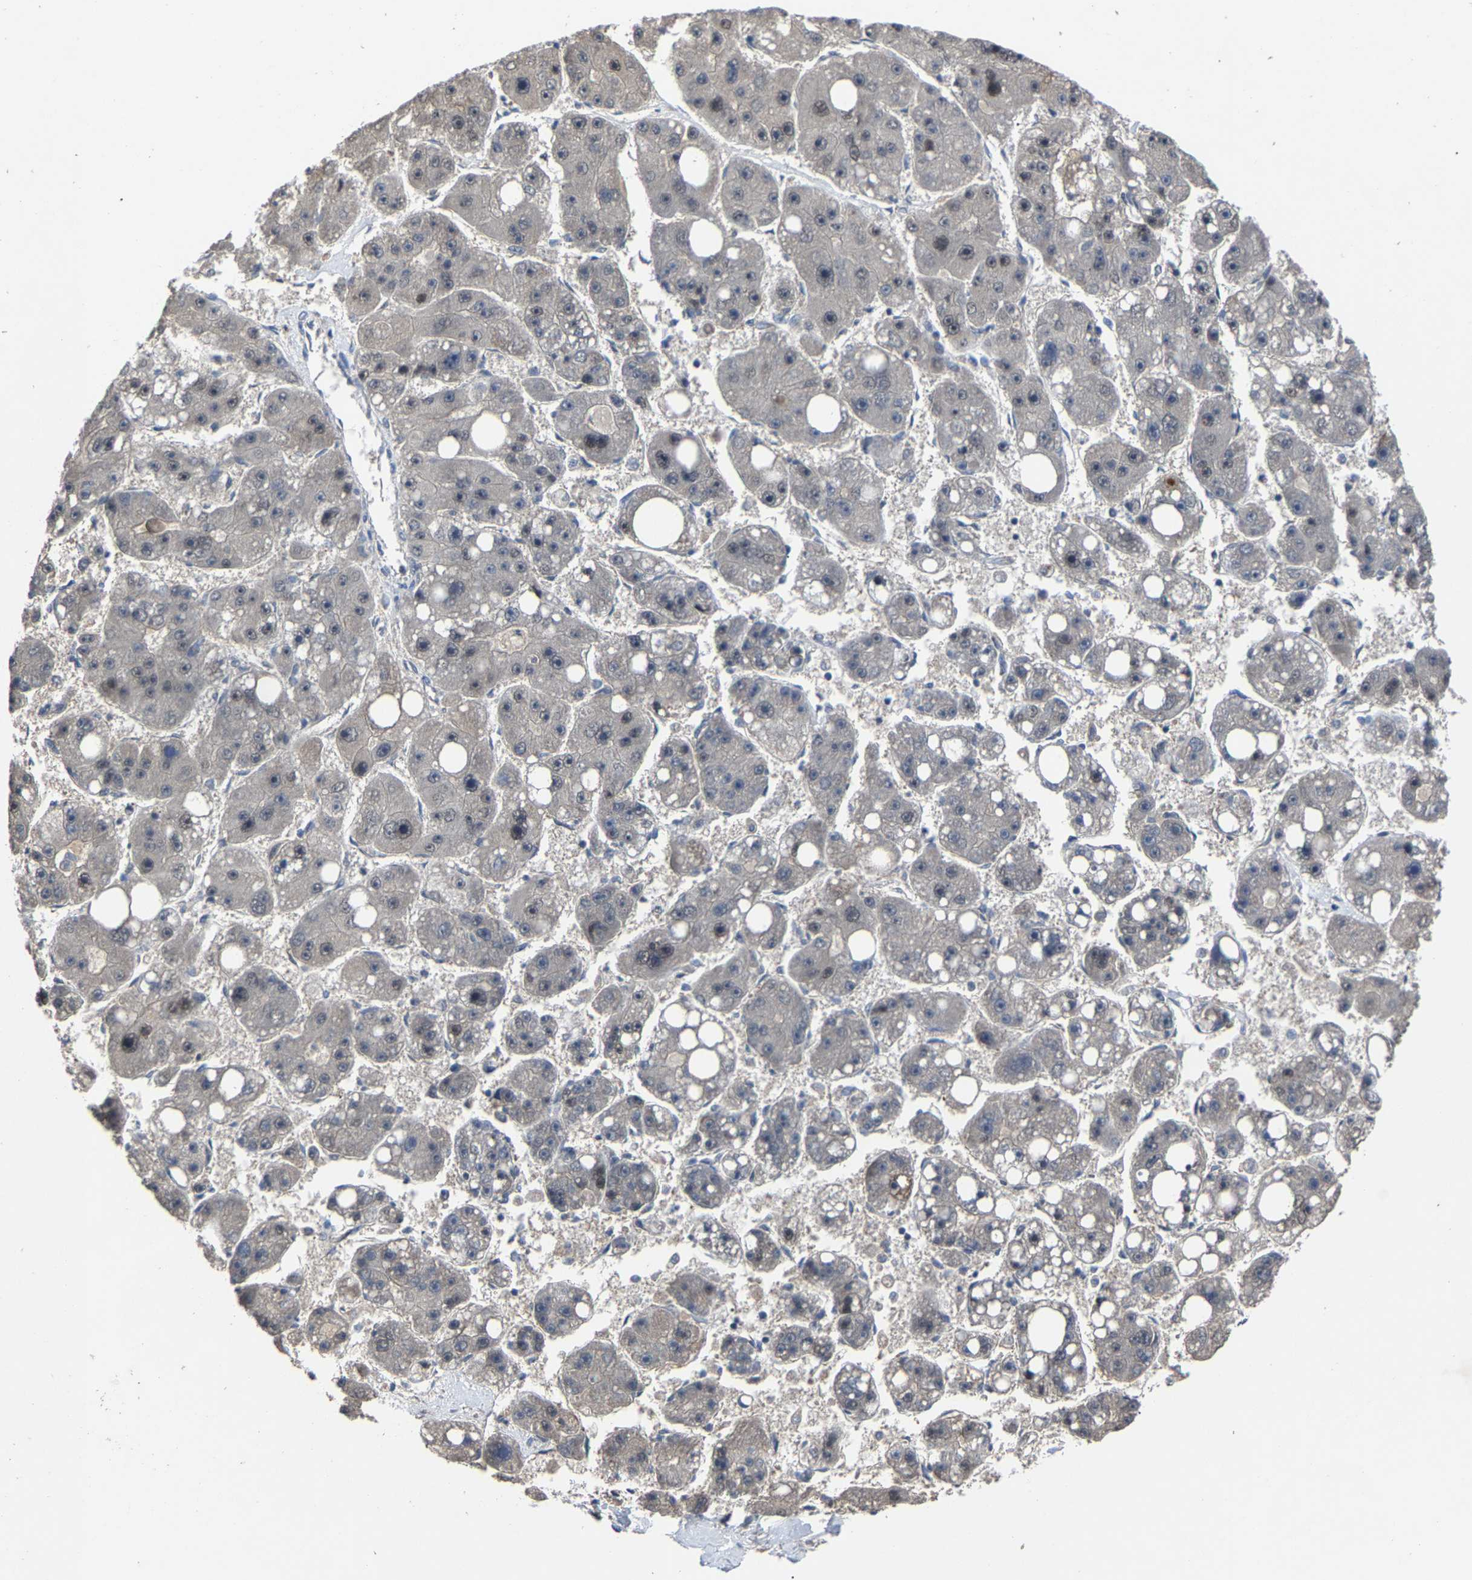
{"staining": {"intensity": "weak", "quantity": "<25%", "location": "nuclear"}, "tissue": "liver cancer", "cell_type": "Tumor cells", "image_type": "cancer", "snomed": [{"axis": "morphology", "description": "Carcinoma, Hepatocellular, NOS"}, {"axis": "topography", "description": "Liver"}], "caption": "A histopathology image of hepatocellular carcinoma (liver) stained for a protein shows no brown staining in tumor cells.", "gene": "LSM8", "patient": {"sex": "female", "age": 61}}